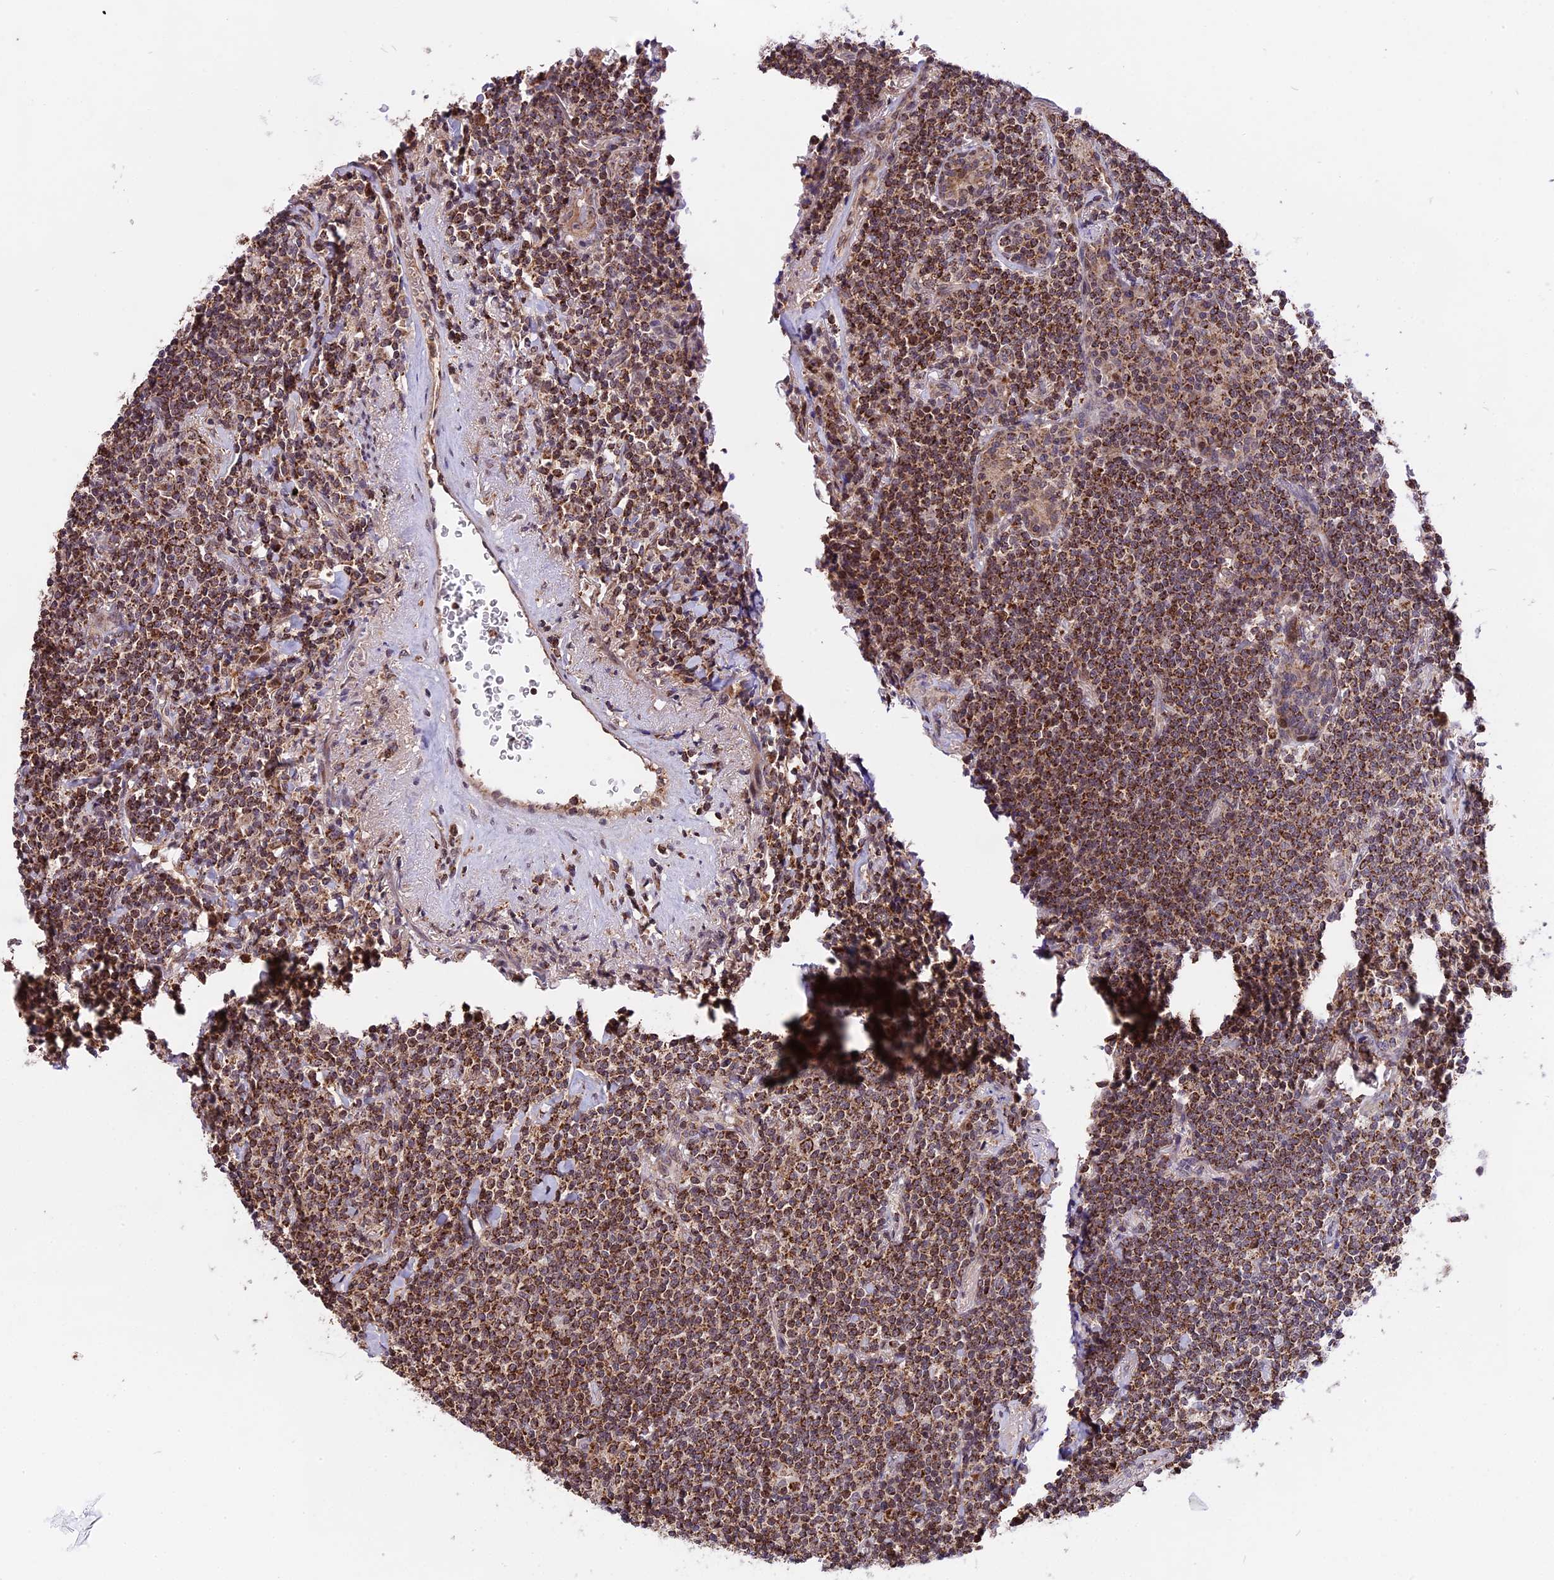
{"staining": {"intensity": "strong", "quantity": ">75%", "location": "cytoplasmic/membranous"}, "tissue": "lymphoma", "cell_type": "Tumor cells", "image_type": "cancer", "snomed": [{"axis": "morphology", "description": "Malignant lymphoma, non-Hodgkin's type, Low grade"}, {"axis": "topography", "description": "Lung"}], "caption": "Lymphoma was stained to show a protein in brown. There is high levels of strong cytoplasmic/membranous positivity in approximately >75% of tumor cells.", "gene": "RERGL", "patient": {"sex": "female", "age": 71}}